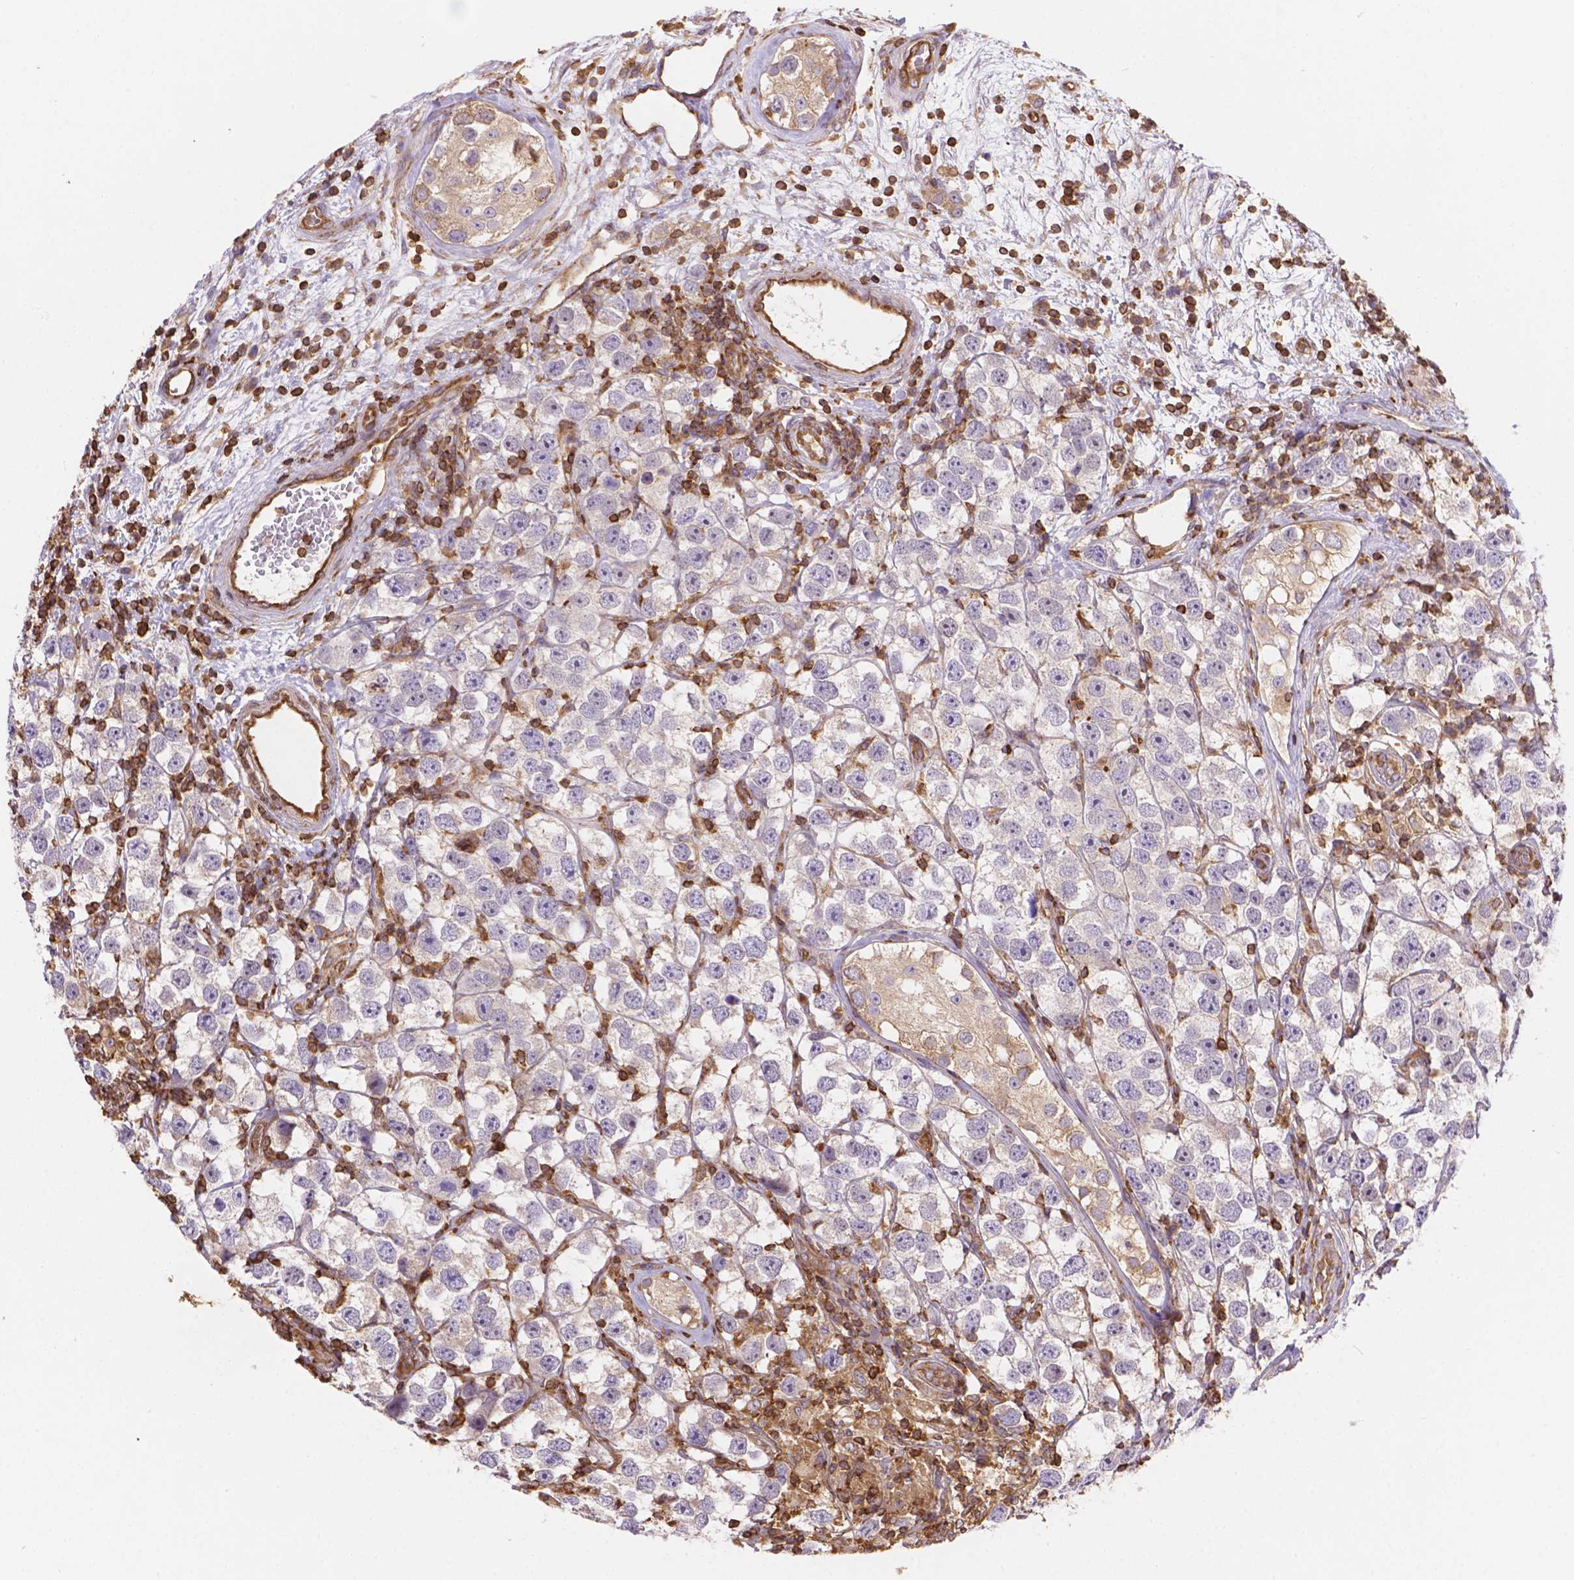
{"staining": {"intensity": "negative", "quantity": "none", "location": "none"}, "tissue": "testis cancer", "cell_type": "Tumor cells", "image_type": "cancer", "snomed": [{"axis": "morphology", "description": "Seminoma, NOS"}, {"axis": "topography", "description": "Testis"}], "caption": "Human testis cancer (seminoma) stained for a protein using immunohistochemistry exhibits no staining in tumor cells.", "gene": "DMWD", "patient": {"sex": "male", "age": 26}}